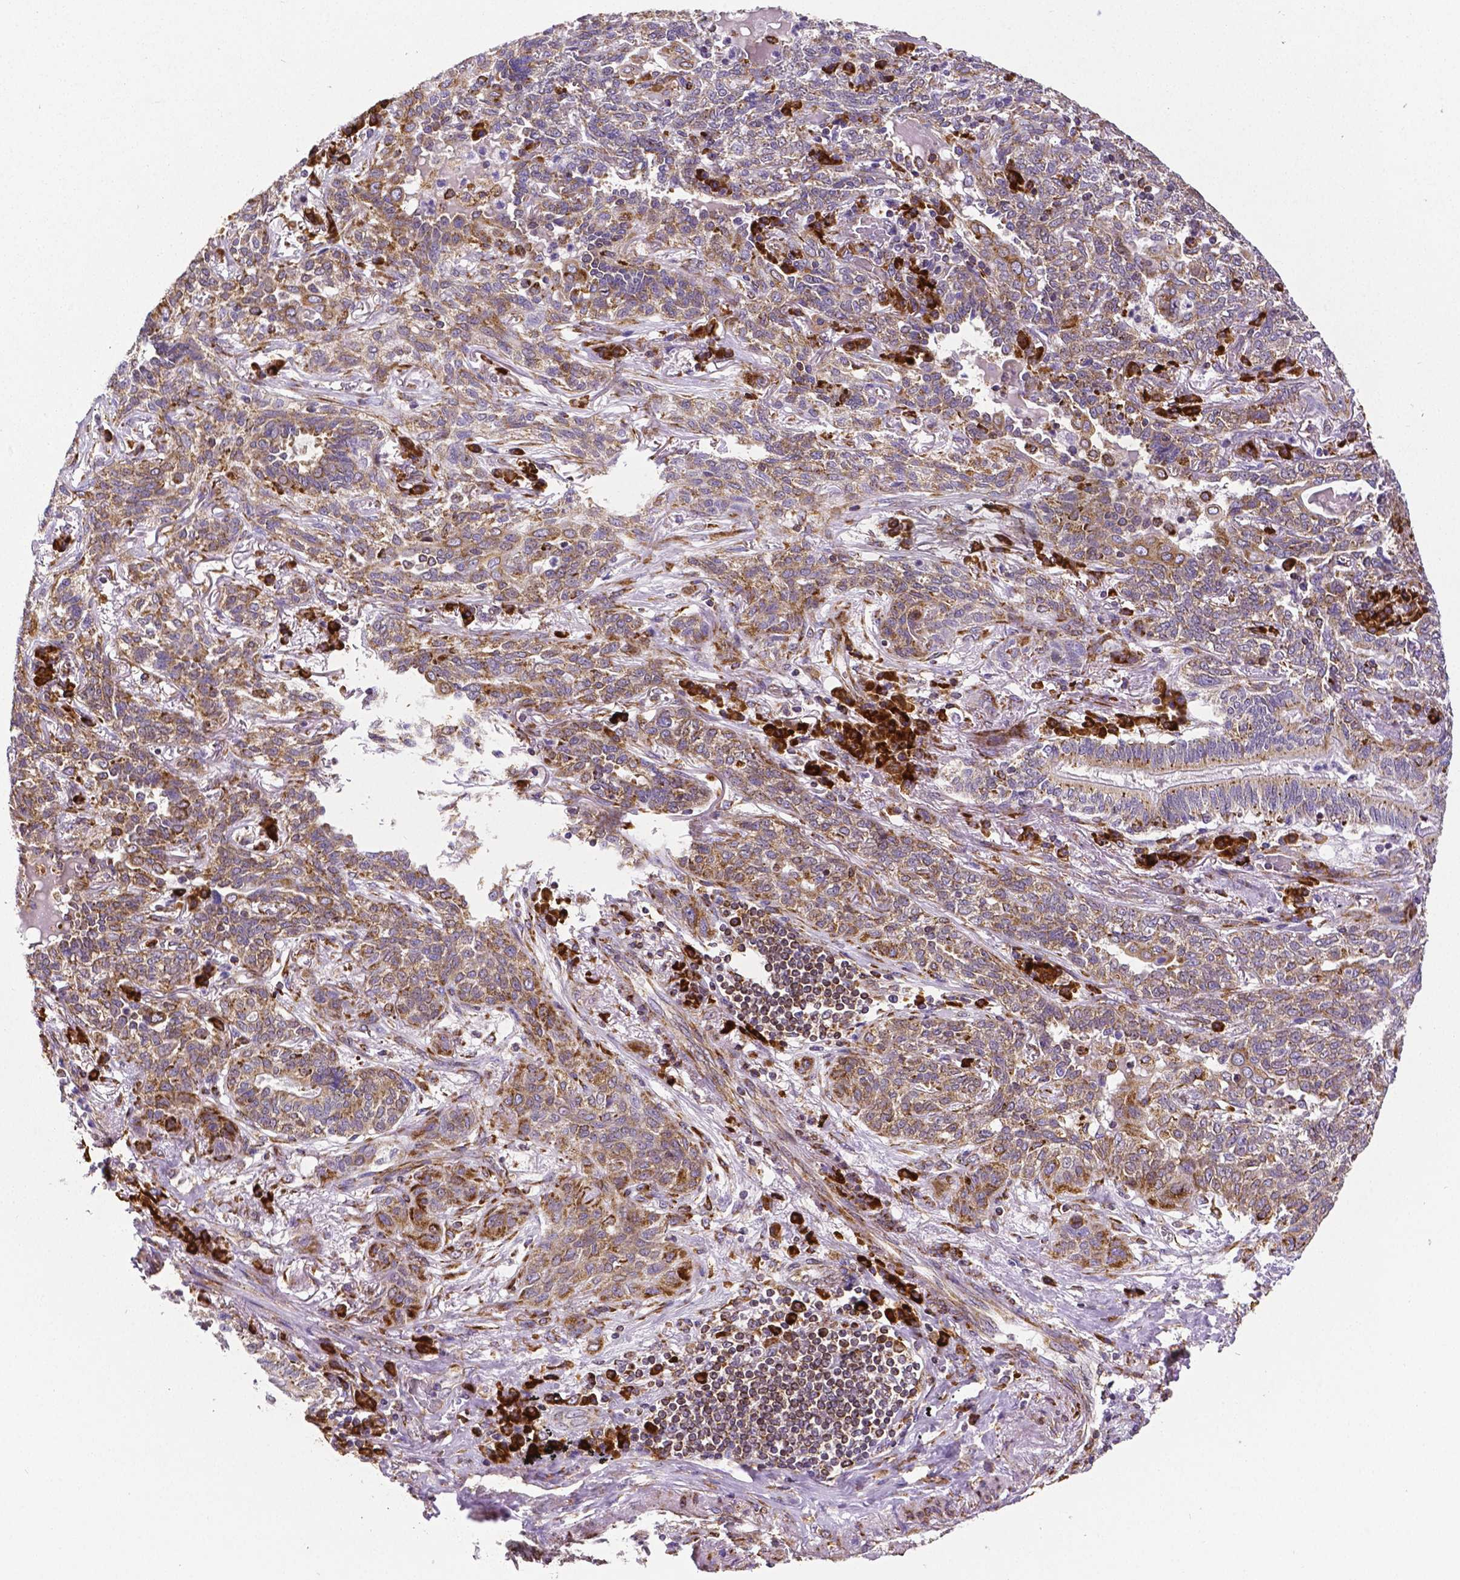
{"staining": {"intensity": "moderate", "quantity": ">75%", "location": "cytoplasmic/membranous"}, "tissue": "lung cancer", "cell_type": "Tumor cells", "image_type": "cancer", "snomed": [{"axis": "morphology", "description": "Squamous cell carcinoma, NOS"}, {"axis": "topography", "description": "Lung"}], "caption": "This photomicrograph demonstrates immunohistochemistry staining of human lung cancer (squamous cell carcinoma), with medium moderate cytoplasmic/membranous expression in approximately >75% of tumor cells.", "gene": "MTDH", "patient": {"sex": "female", "age": 70}}